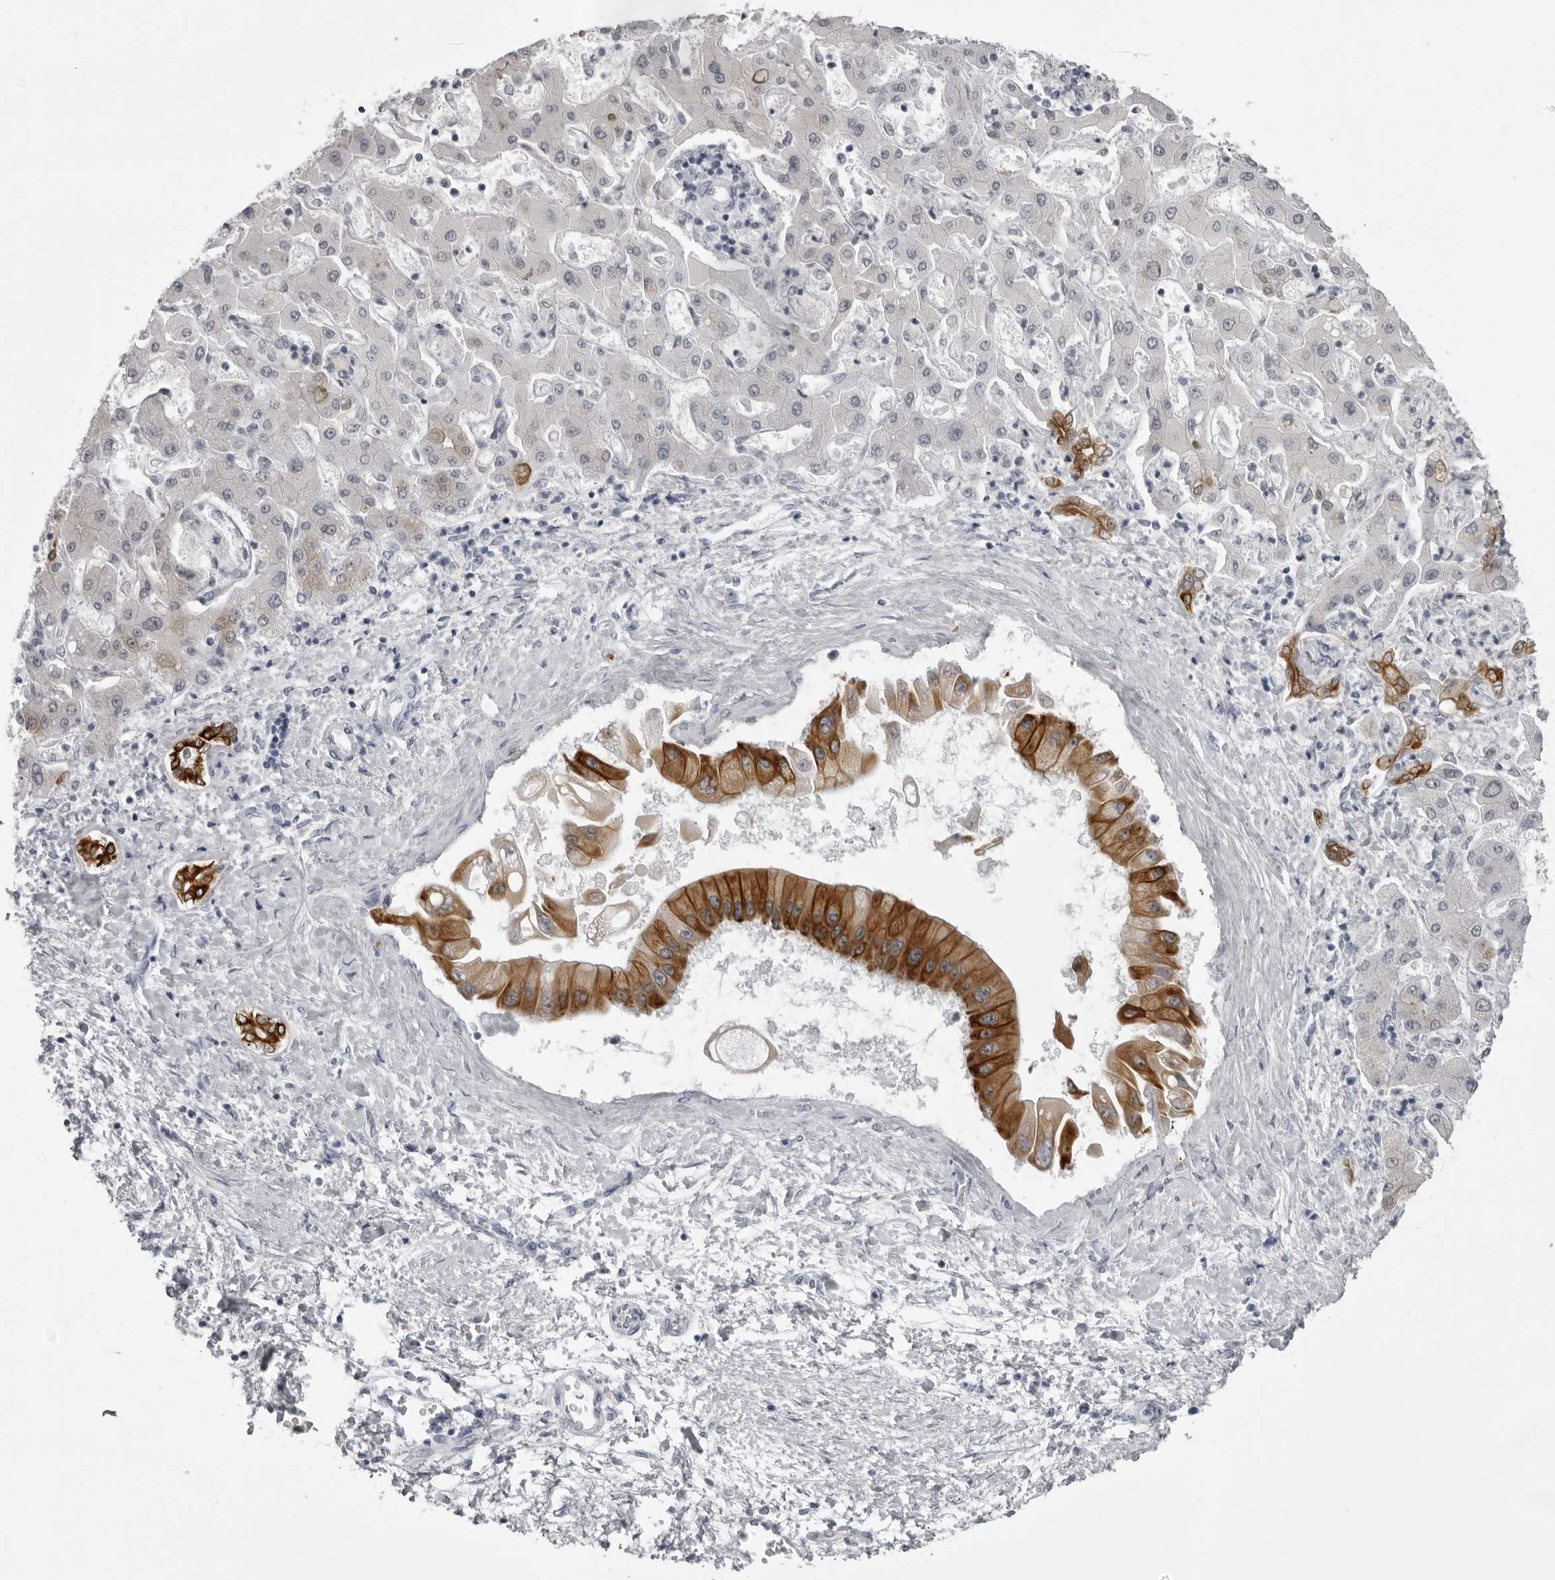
{"staining": {"intensity": "moderate", "quantity": ">75%", "location": "cytoplasmic/membranous"}, "tissue": "liver cancer", "cell_type": "Tumor cells", "image_type": "cancer", "snomed": [{"axis": "morphology", "description": "Cholangiocarcinoma"}, {"axis": "topography", "description": "Liver"}], "caption": "Moderate cytoplasmic/membranous expression for a protein is appreciated in about >75% of tumor cells of cholangiocarcinoma (liver) using IHC.", "gene": "UROD", "patient": {"sex": "male", "age": 50}}